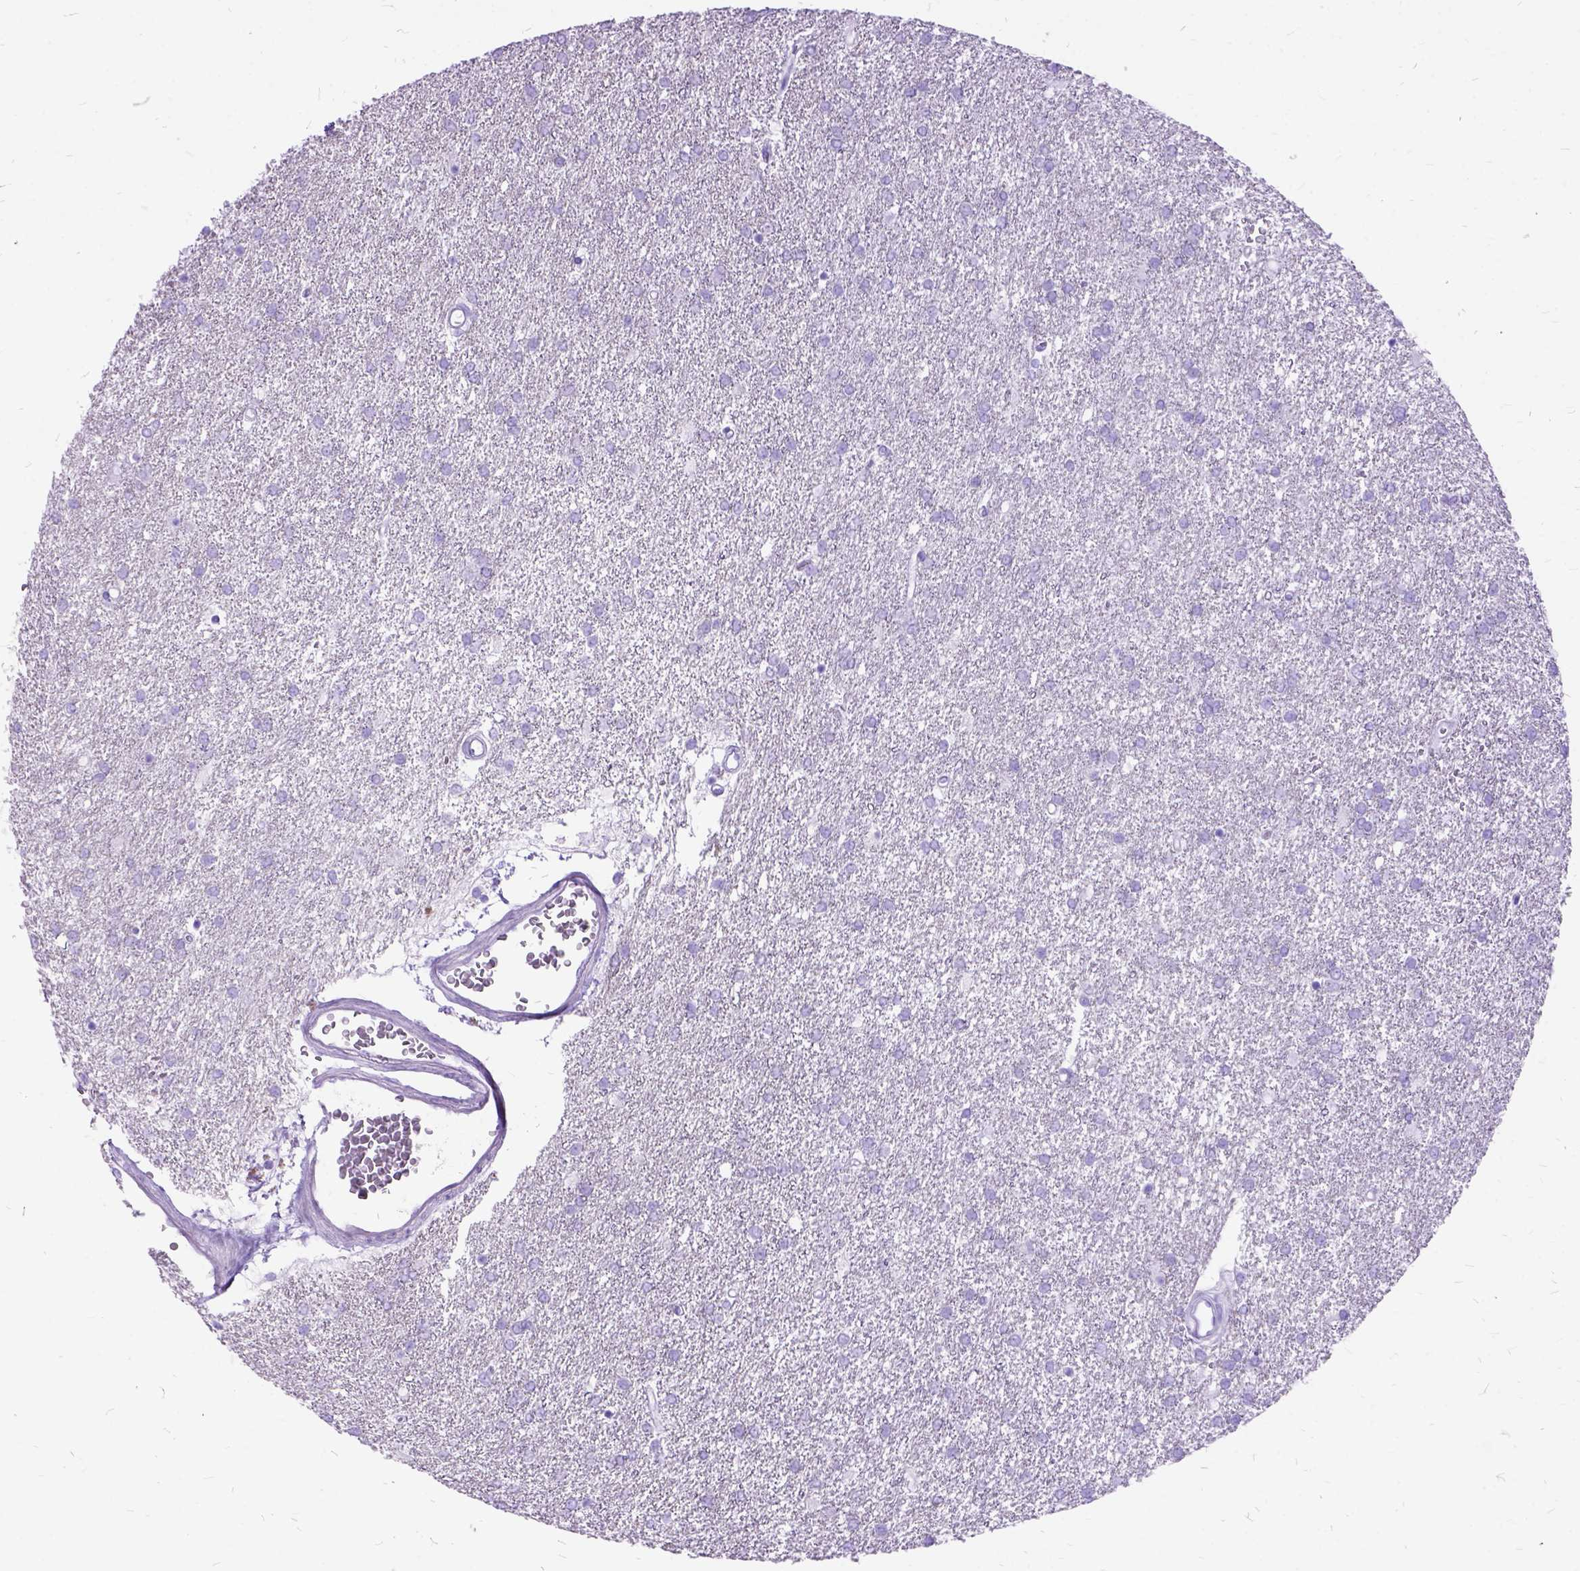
{"staining": {"intensity": "negative", "quantity": "none", "location": "none"}, "tissue": "glioma", "cell_type": "Tumor cells", "image_type": "cancer", "snomed": [{"axis": "morphology", "description": "Glioma, malignant, High grade"}, {"axis": "topography", "description": "Brain"}], "caption": "This histopathology image is of glioma stained with immunohistochemistry to label a protein in brown with the nuclei are counter-stained blue. There is no positivity in tumor cells.", "gene": "DNAH2", "patient": {"sex": "female", "age": 61}}